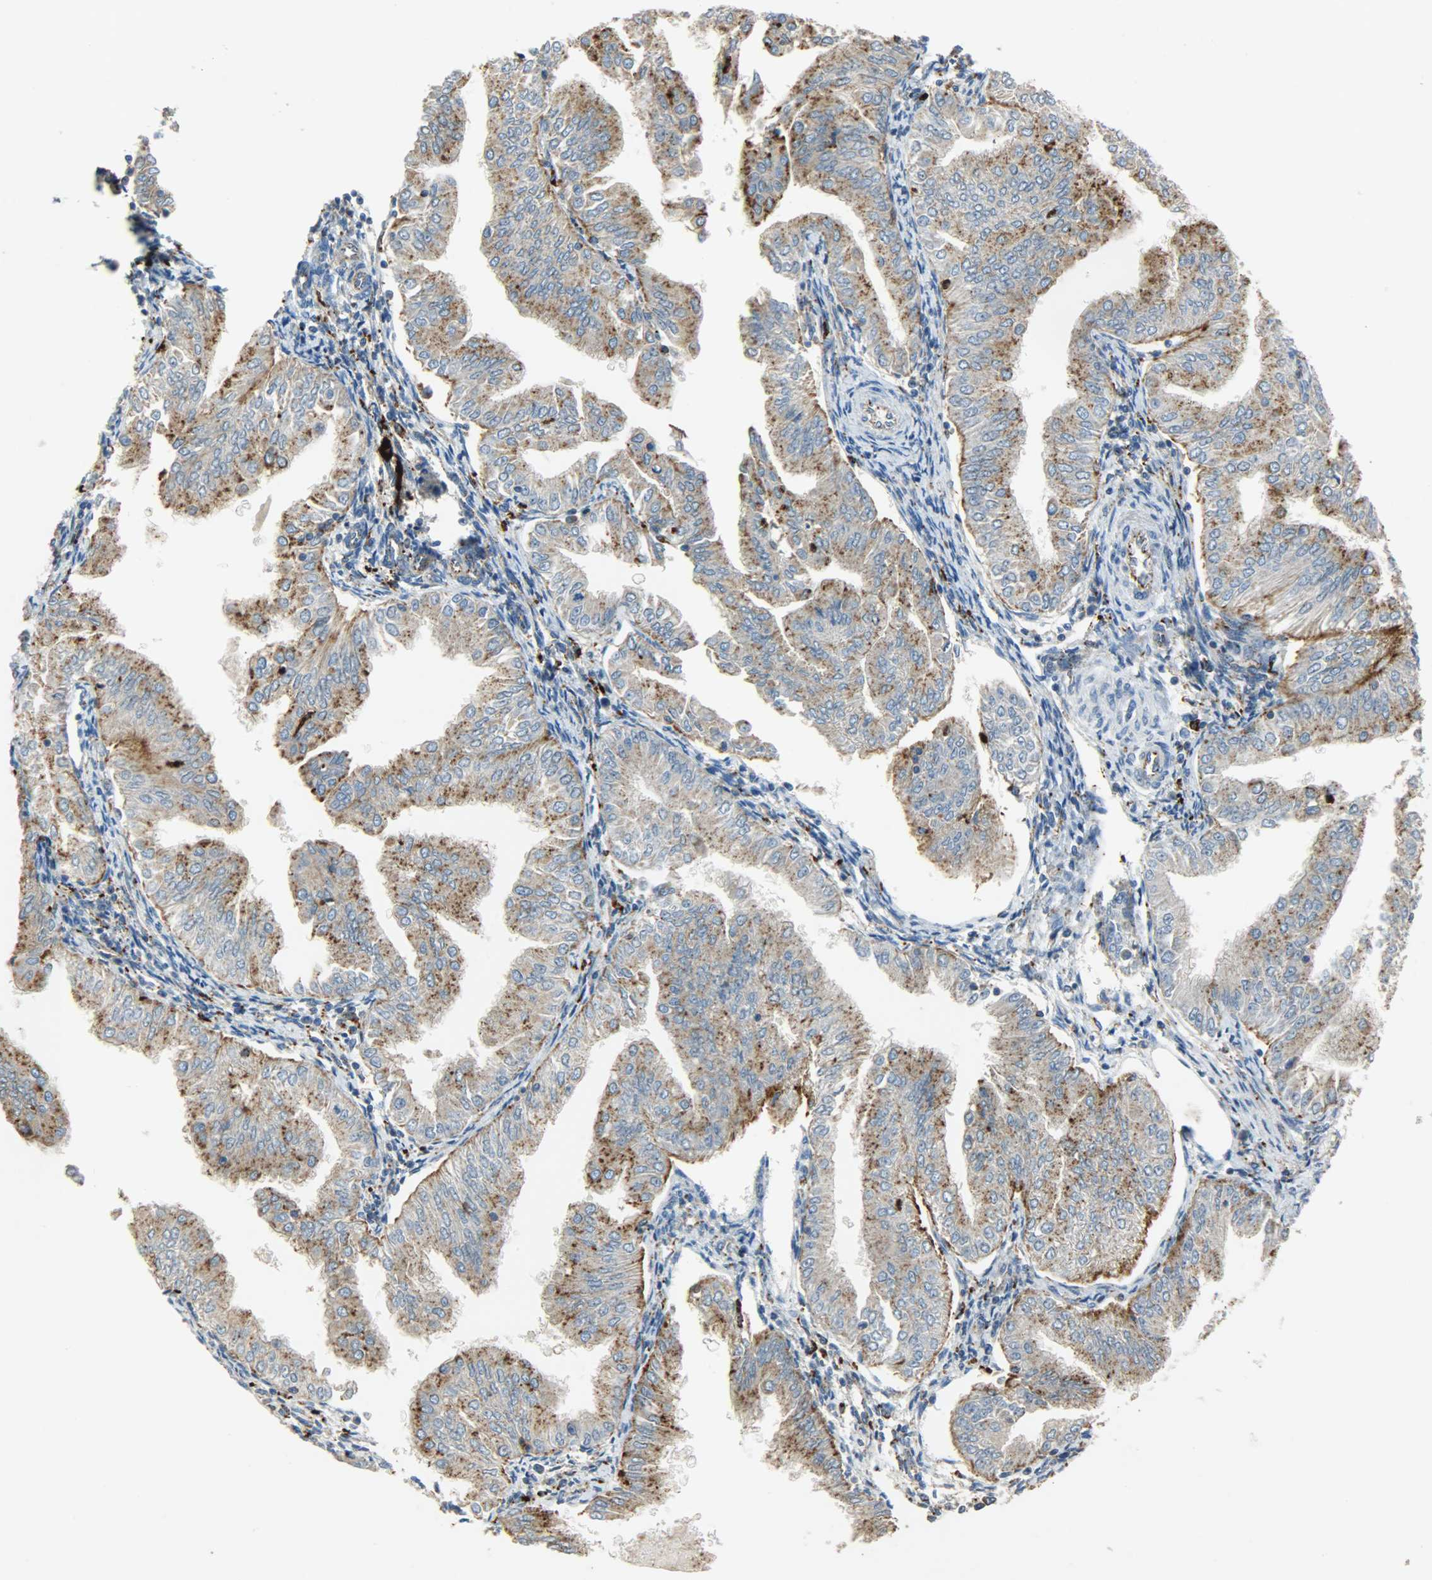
{"staining": {"intensity": "moderate", "quantity": ">75%", "location": "cytoplasmic/membranous"}, "tissue": "endometrial cancer", "cell_type": "Tumor cells", "image_type": "cancer", "snomed": [{"axis": "morphology", "description": "Adenocarcinoma, NOS"}, {"axis": "topography", "description": "Endometrium"}], "caption": "Immunohistochemical staining of human adenocarcinoma (endometrial) exhibits medium levels of moderate cytoplasmic/membranous protein expression in about >75% of tumor cells.", "gene": "ASAH1", "patient": {"sex": "female", "age": 53}}